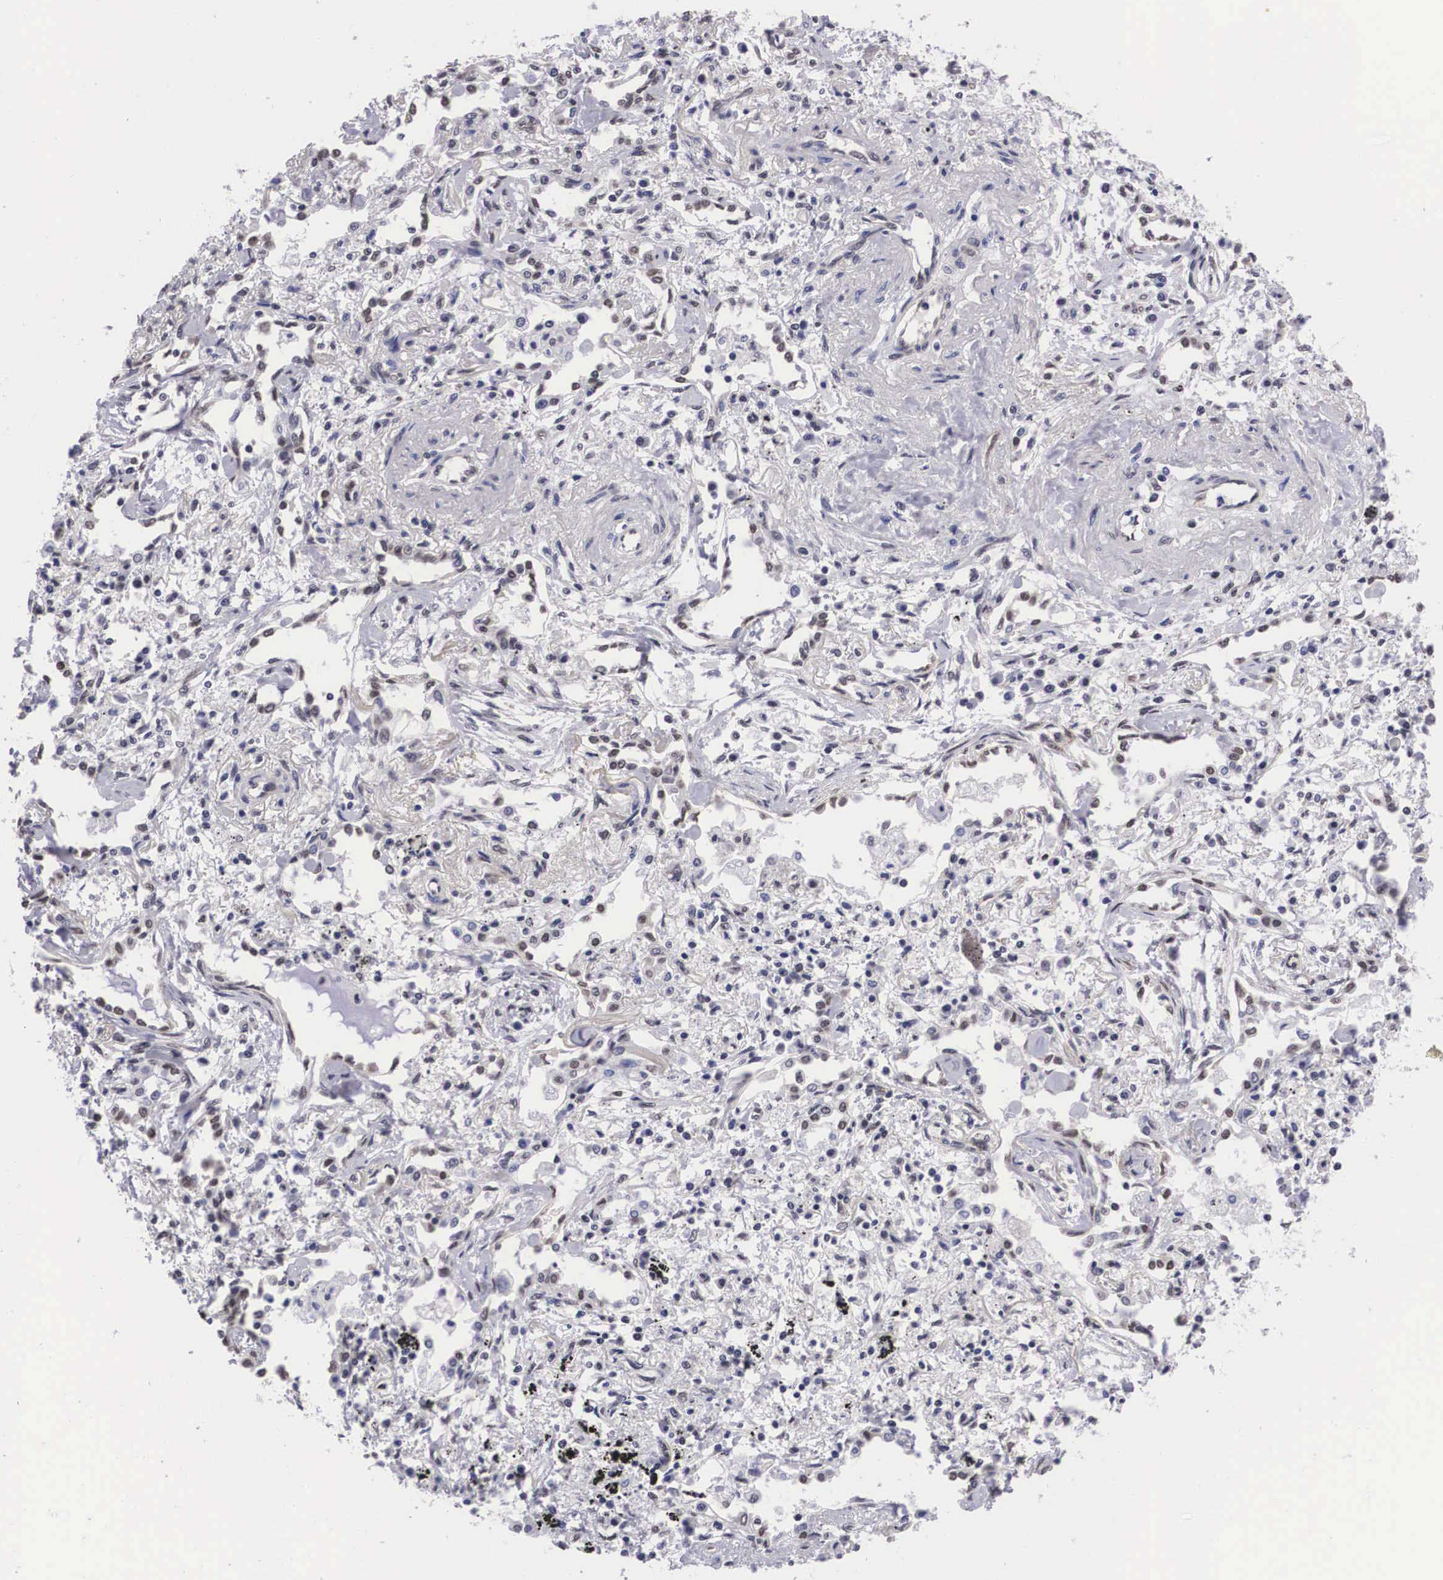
{"staining": {"intensity": "negative", "quantity": "none", "location": "none"}, "tissue": "lung cancer", "cell_type": "Tumor cells", "image_type": "cancer", "snomed": [{"axis": "morphology", "description": "Adenocarcinoma, NOS"}, {"axis": "topography", "description": "Lung"}], "caption": "A high-resolution photomicrograph shows immunohistochemistry staining of lung cancer, which demonstrates no significant expression in tumor cells.", "gene": "OTX2", "patient": {"sex": "male", "age": 60}}